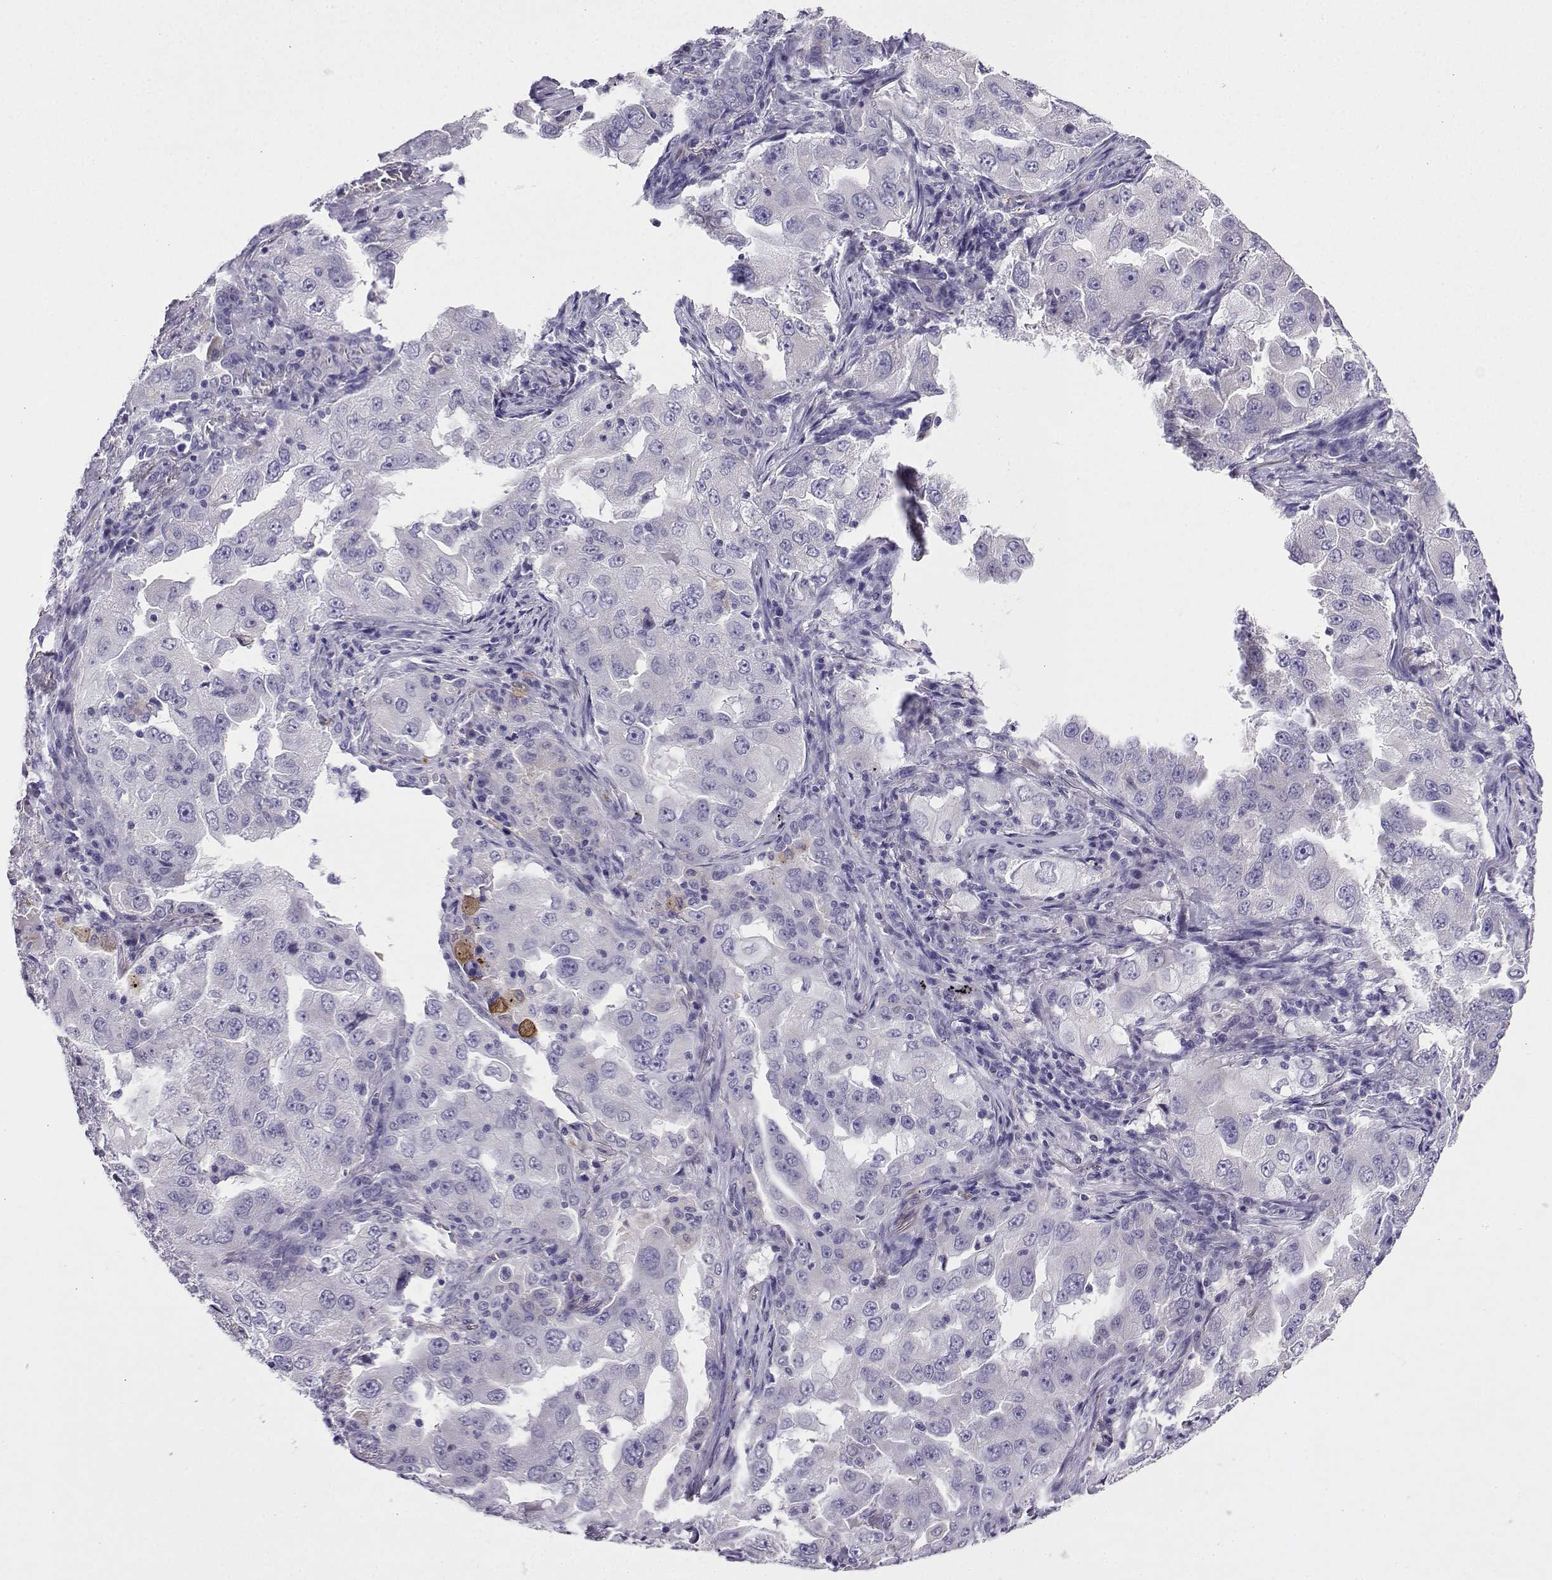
{"staining": {"intensity": "negative", "quantity": "none", "location": "none"}, "tissue": "lung cancer", "cell_type": "Tumor cells", "image_type": "cancer", "snomed": [{"axis": "morphology", "description": "Adenocarcinoma, NOS"}, {"axis": "topography", "description": "Lung"}], "caption": "Tumor cells show no significant protein positivity in lung cancer (adenocarcinoma).", "gene": "LINGO1", "patient": {"sex": "female", "age": 61}}